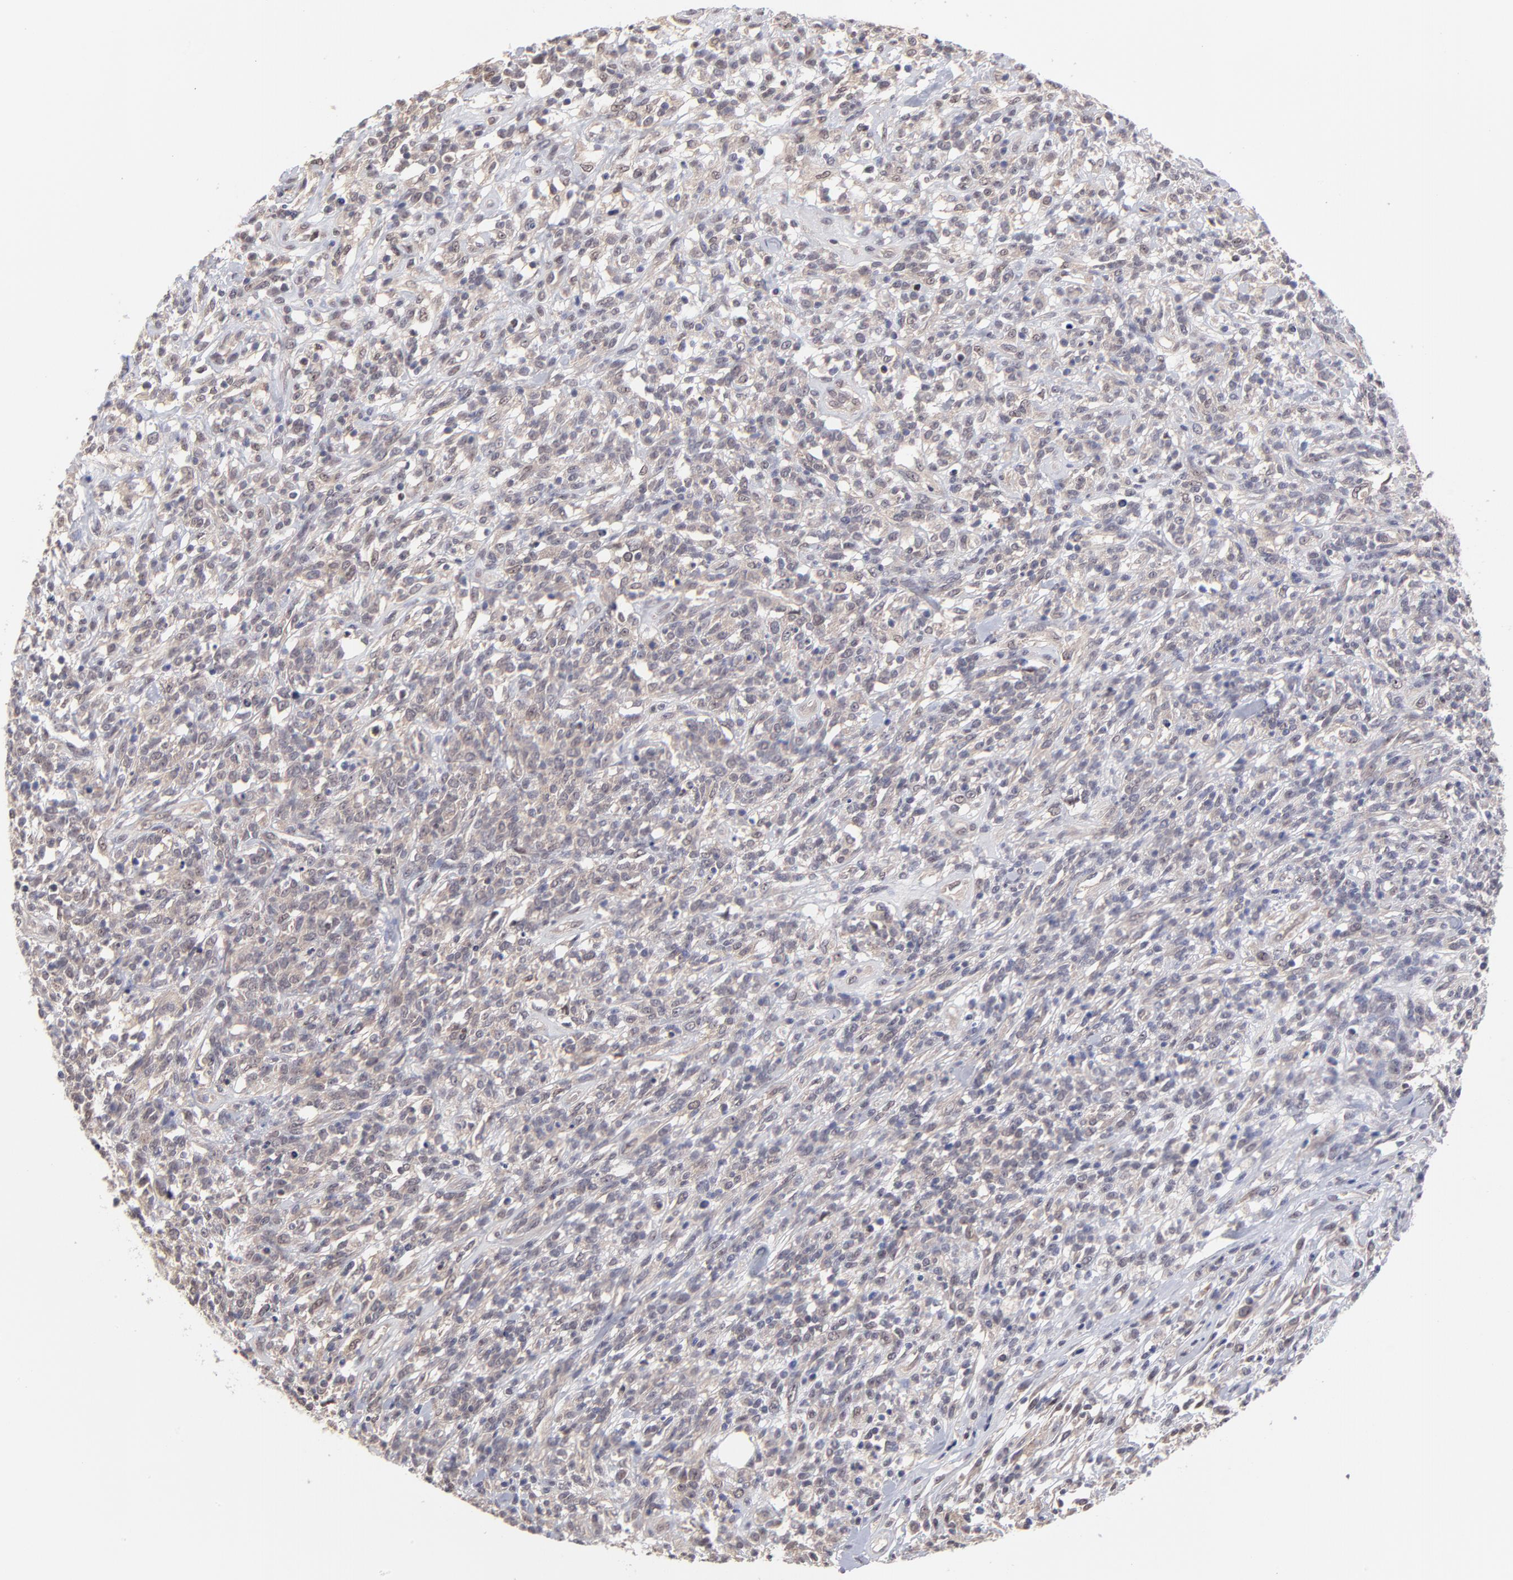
{"staining": {"intensity": "weak", "quantity": ">75%", "location": "cytoplasmic/membranous"}, "tissue": "lymphoma", "cell_type": "Tumor cells", "image_type": "cancer", "snomed": [{"axis": "morphology", "description": "Malignant lymphoma, non-Hodgkin's type, High grade"}, {"axis": "topography", "description": "Lymph node"}], "caption": "Immunohistochemistry (DAB) staining of human lymphoma shows weak cytoplasmic/membranous protein expression in approximately >75% of tumor cells.", "gene": "UBE2E3", "patient": {"sex": "female", "age": 73}}